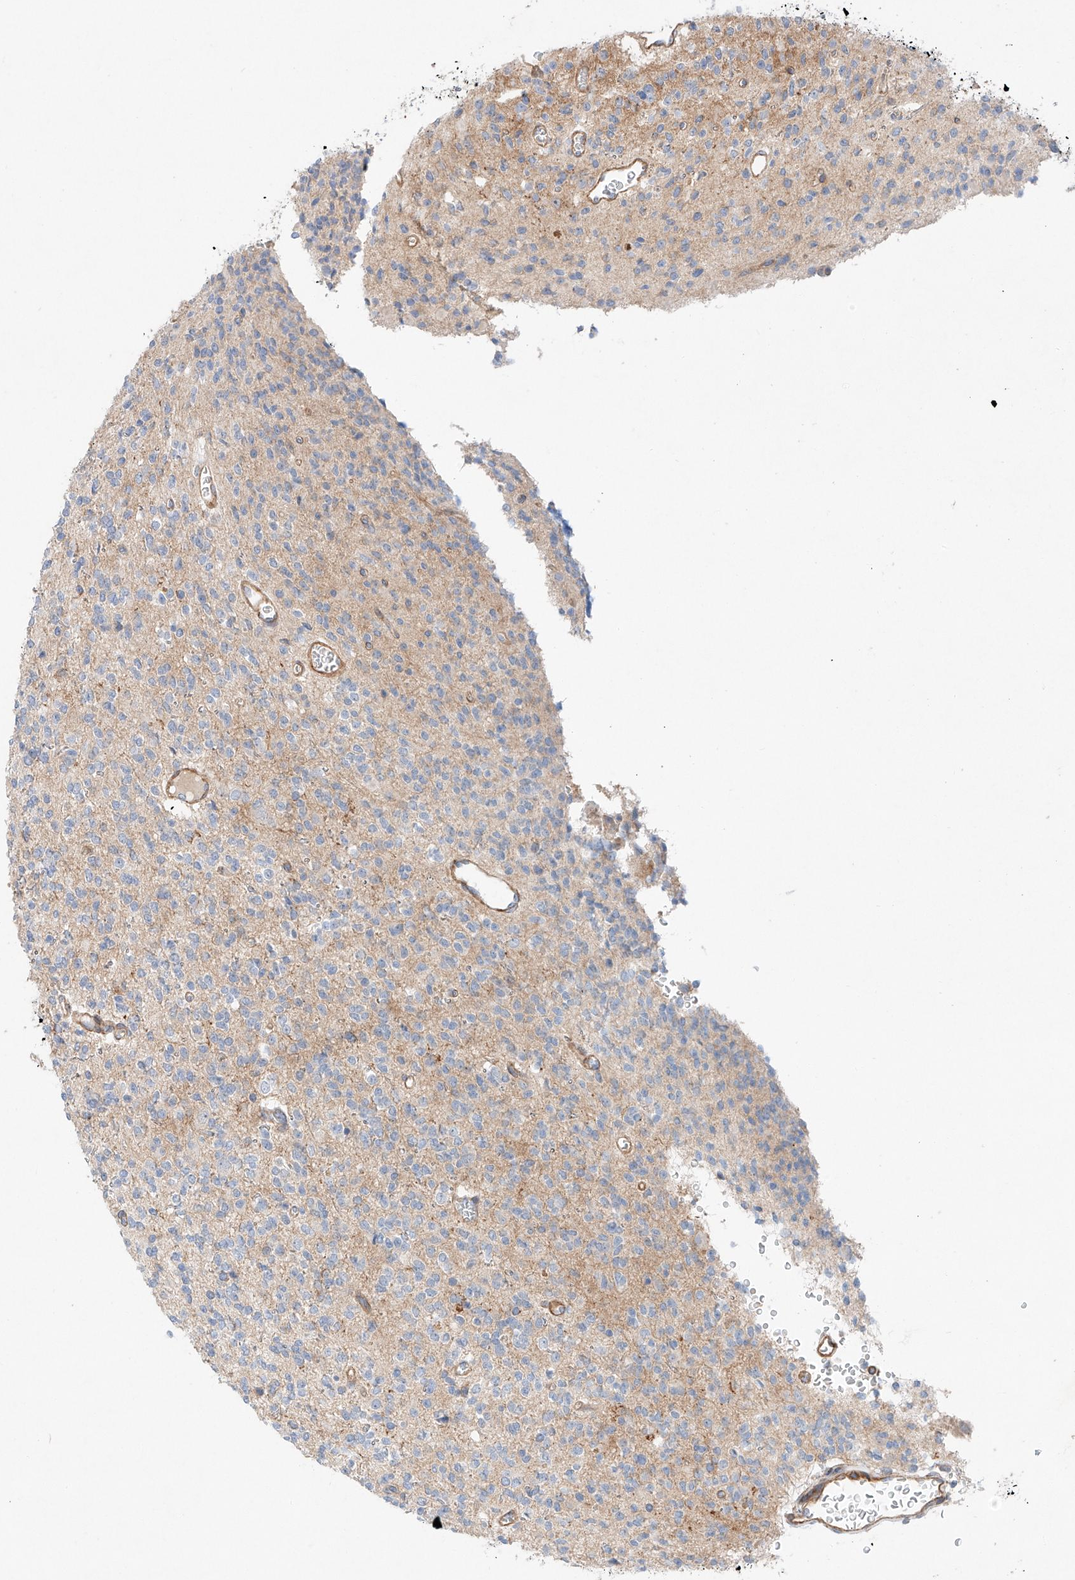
{"staining": {"intensity": "negative", "quantity": "none", "location": "none"}, "tissue": "glioma", "cell_type": "Tumor cells", "image_type": "cancer", "snomed": [{"axis": "morphology", "description": "Glioma, malignant, High grade"}, {"axis": "topography", "description": "Brain"}], "caption": "Immunohistochemistry image of neoplastic tissue: malignant glioma (high-grade) stained with DAB shows no significant protein staining in tumor cells. (IHC, brightfield microscopy, high magnification).", "gene": "MINDY4", "patient": {"sex": "male", "age": 34}}